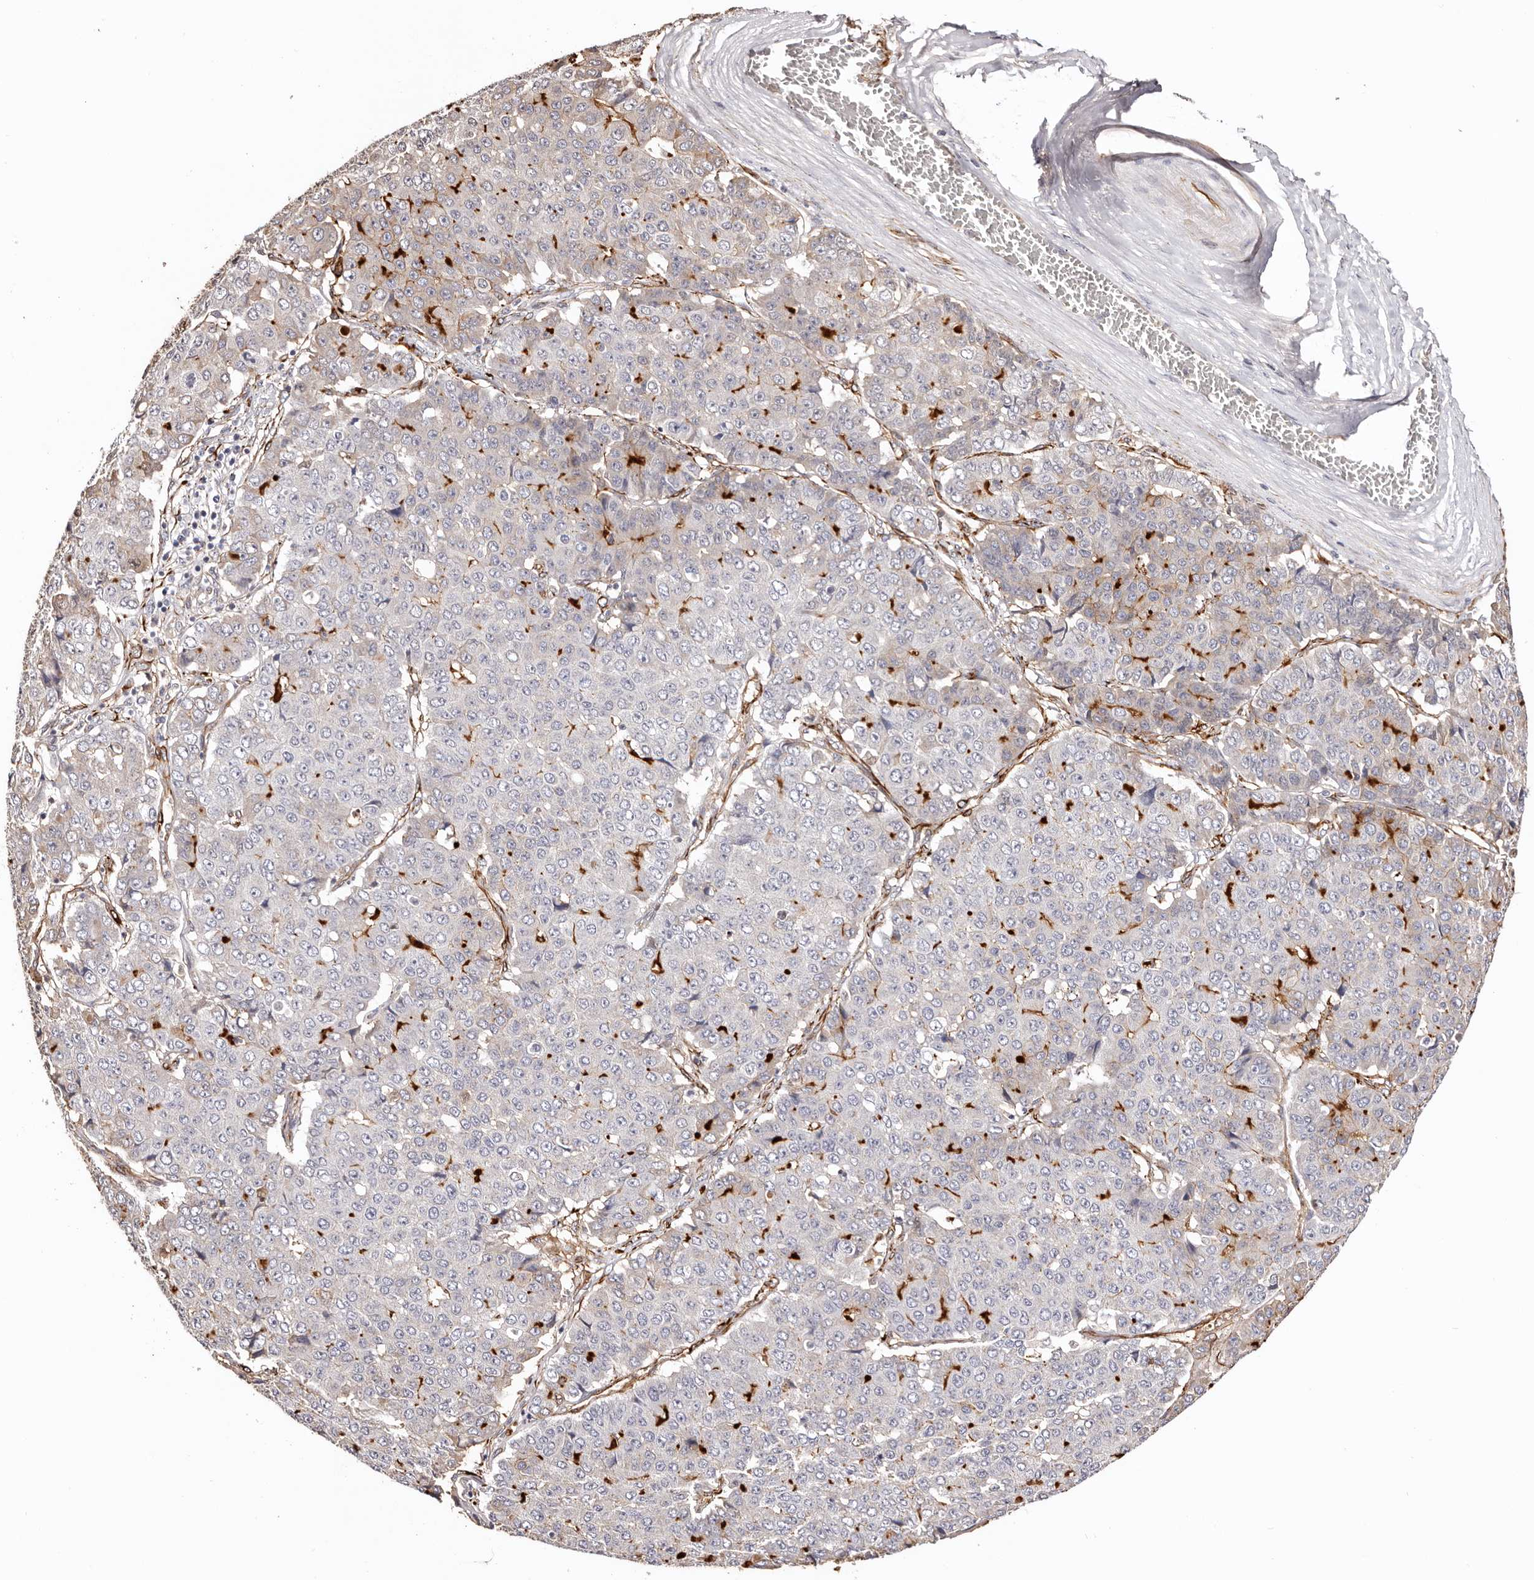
{"staining": {"intensity": "negative", "quantity": "none", "location": "none"}, "tissue": "pancreatic cancer", "cell_type": "Tumor cells", "image_type": "cancer", "snomed": [{"axis": "morphology", "description": "Adenocarcinoma, NOS"}, {"axis": "topography", "description": "Pancreas"}], "caption": "Micrograph shows no protein staining in tumor cells of pancreatic cancer (adenocarcinoma) tissue.", "gene": "ZNF557", "patient": {"sex": "male", "age": 50}}